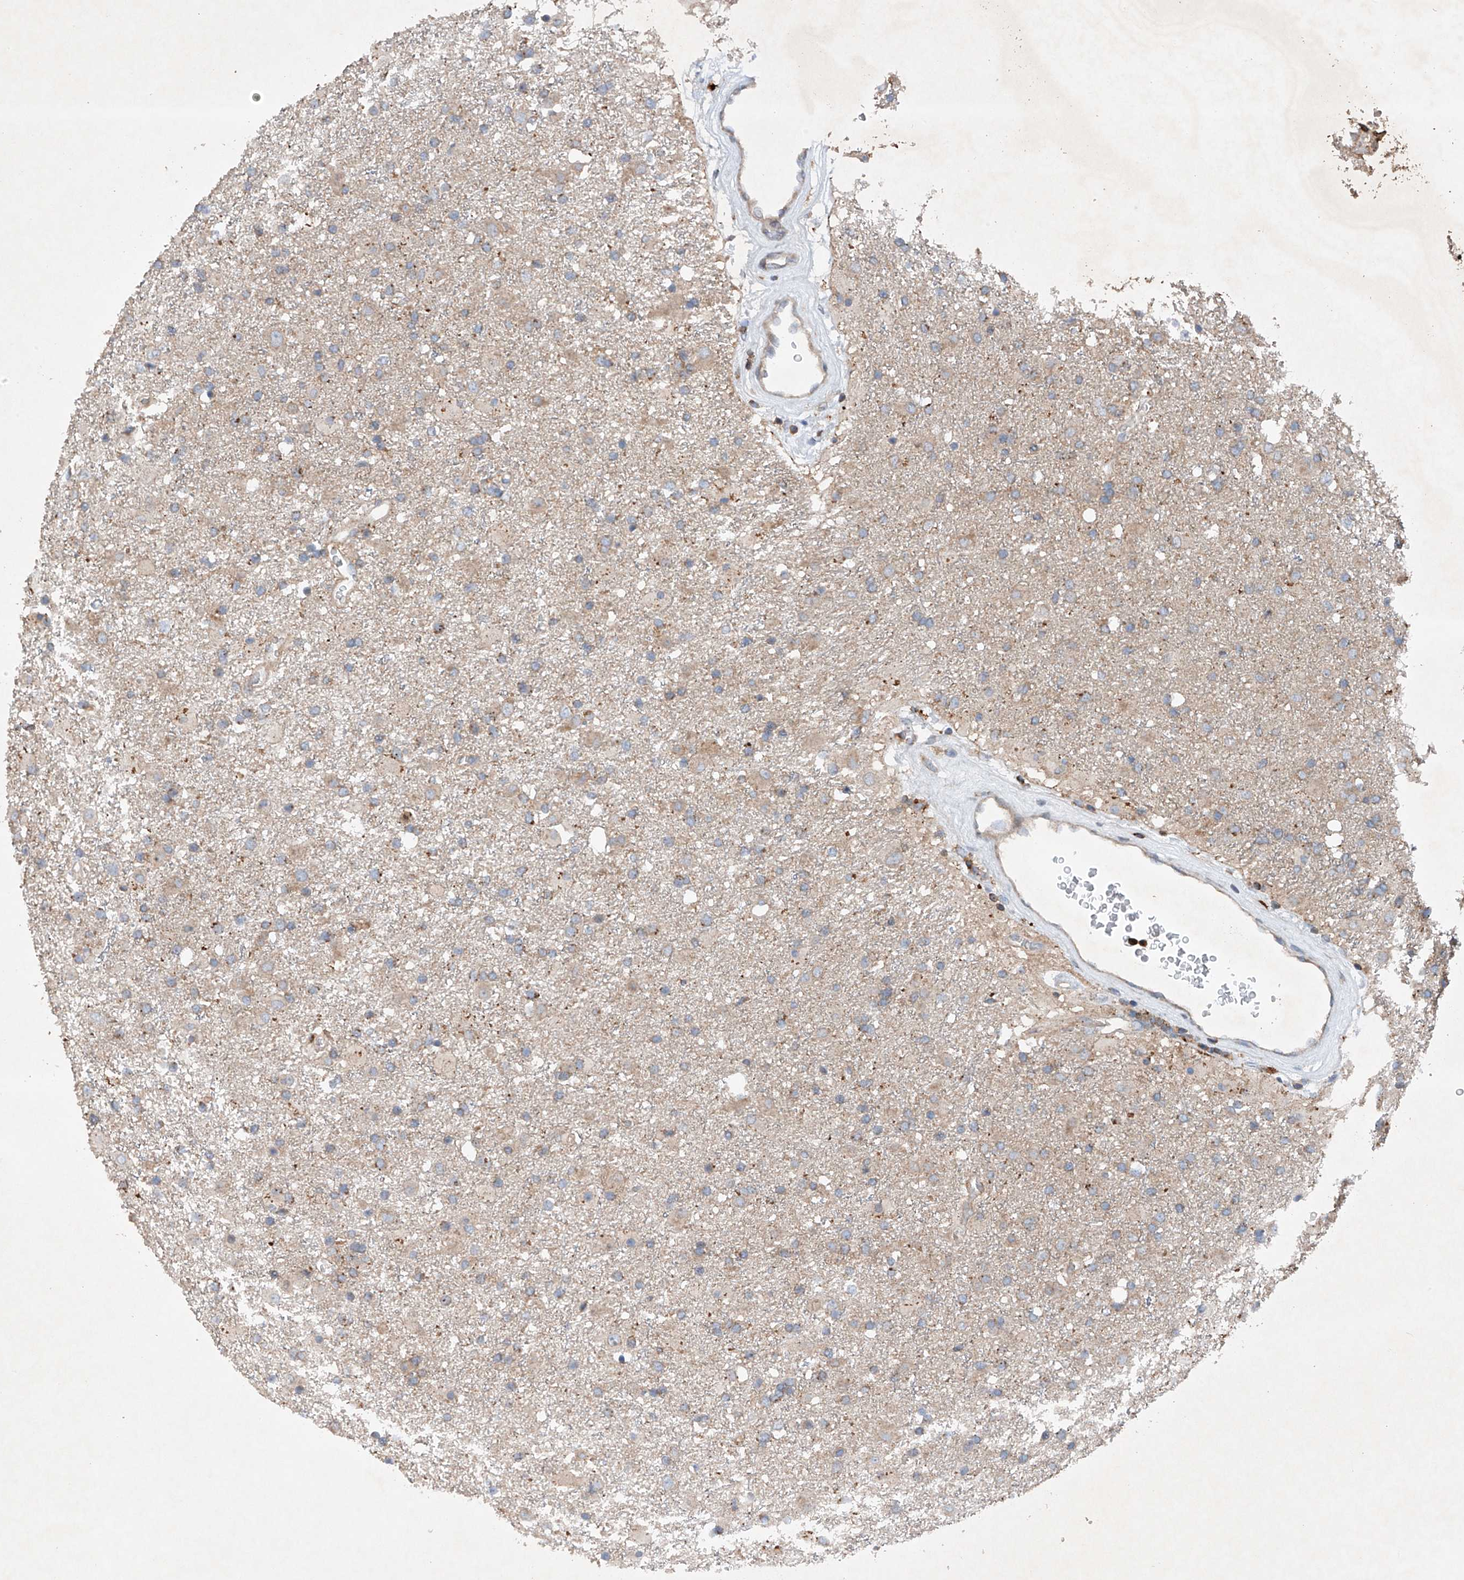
{"staining": {"intensity": "weak", "quantity": "25%-75%", "location": "cytoplasmic/membranous"}, "tissue": "glioma", "cell_type": "Tumor cells", "image_type": "cancer", "snomed": [{"axis": "morphology", "description": "Glioma, malignant, Low grade"}, {"axis": "topography", "description": "Brain"}], "caption": "Immunohistochemistry micrograph of neoplastic tissue: malignant low-grade glioma stained using immunohistochemistry displays low levels of weak protein expression localized specifically in the cytoplasmic/membranous of tumor cells, appearing as a cytoplasmic/membranous brown color.", "gene": "CEP85L", "patient": {"sex": "male", "age": 65}}